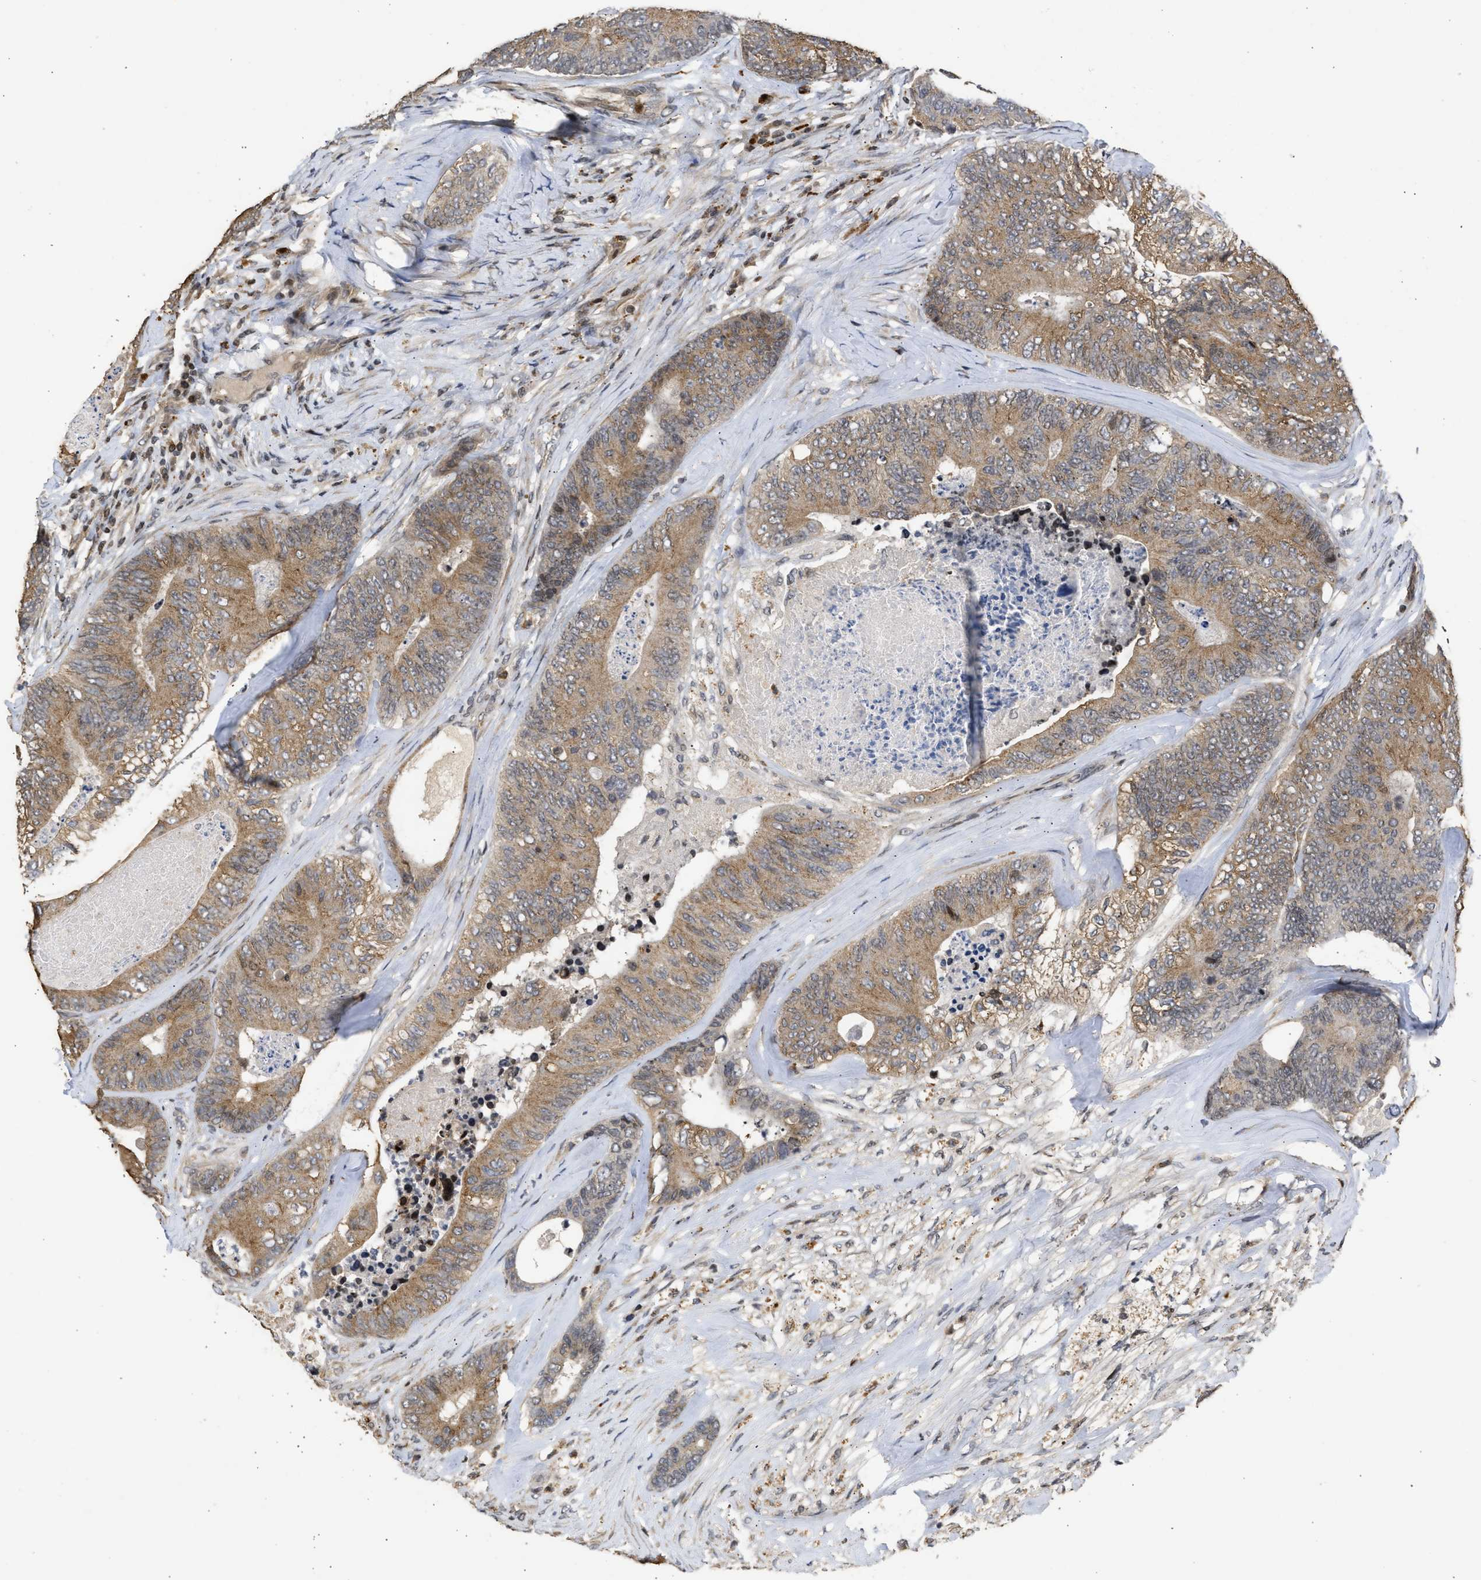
{"staining": {"intensity": "moderate", "quantity": ">75%", "location": "cytoplasmic/membranous"}, "tissue": "colorectal cancer", "cell_type": "Tumor cells", "image_type": "cancer", "snomed": [{"axis": "morphology", "description": "Adenocarcinoma, NOS"}, {"axis": "topography", "description": "Colon"}], "caption": "The photomicrograph displays a brown stain indicating the presence of a protein in the cytoplasmic/membranous of tumor cells in colorectal cancer (adenocarcinoma). The staining was performed using DAB, with brown indicating positive protein expression. Nuclei are stained blue with hematoxylin.", "gene": "ENSG00000142539", "patient": {"sex": "female", "age": 67}}